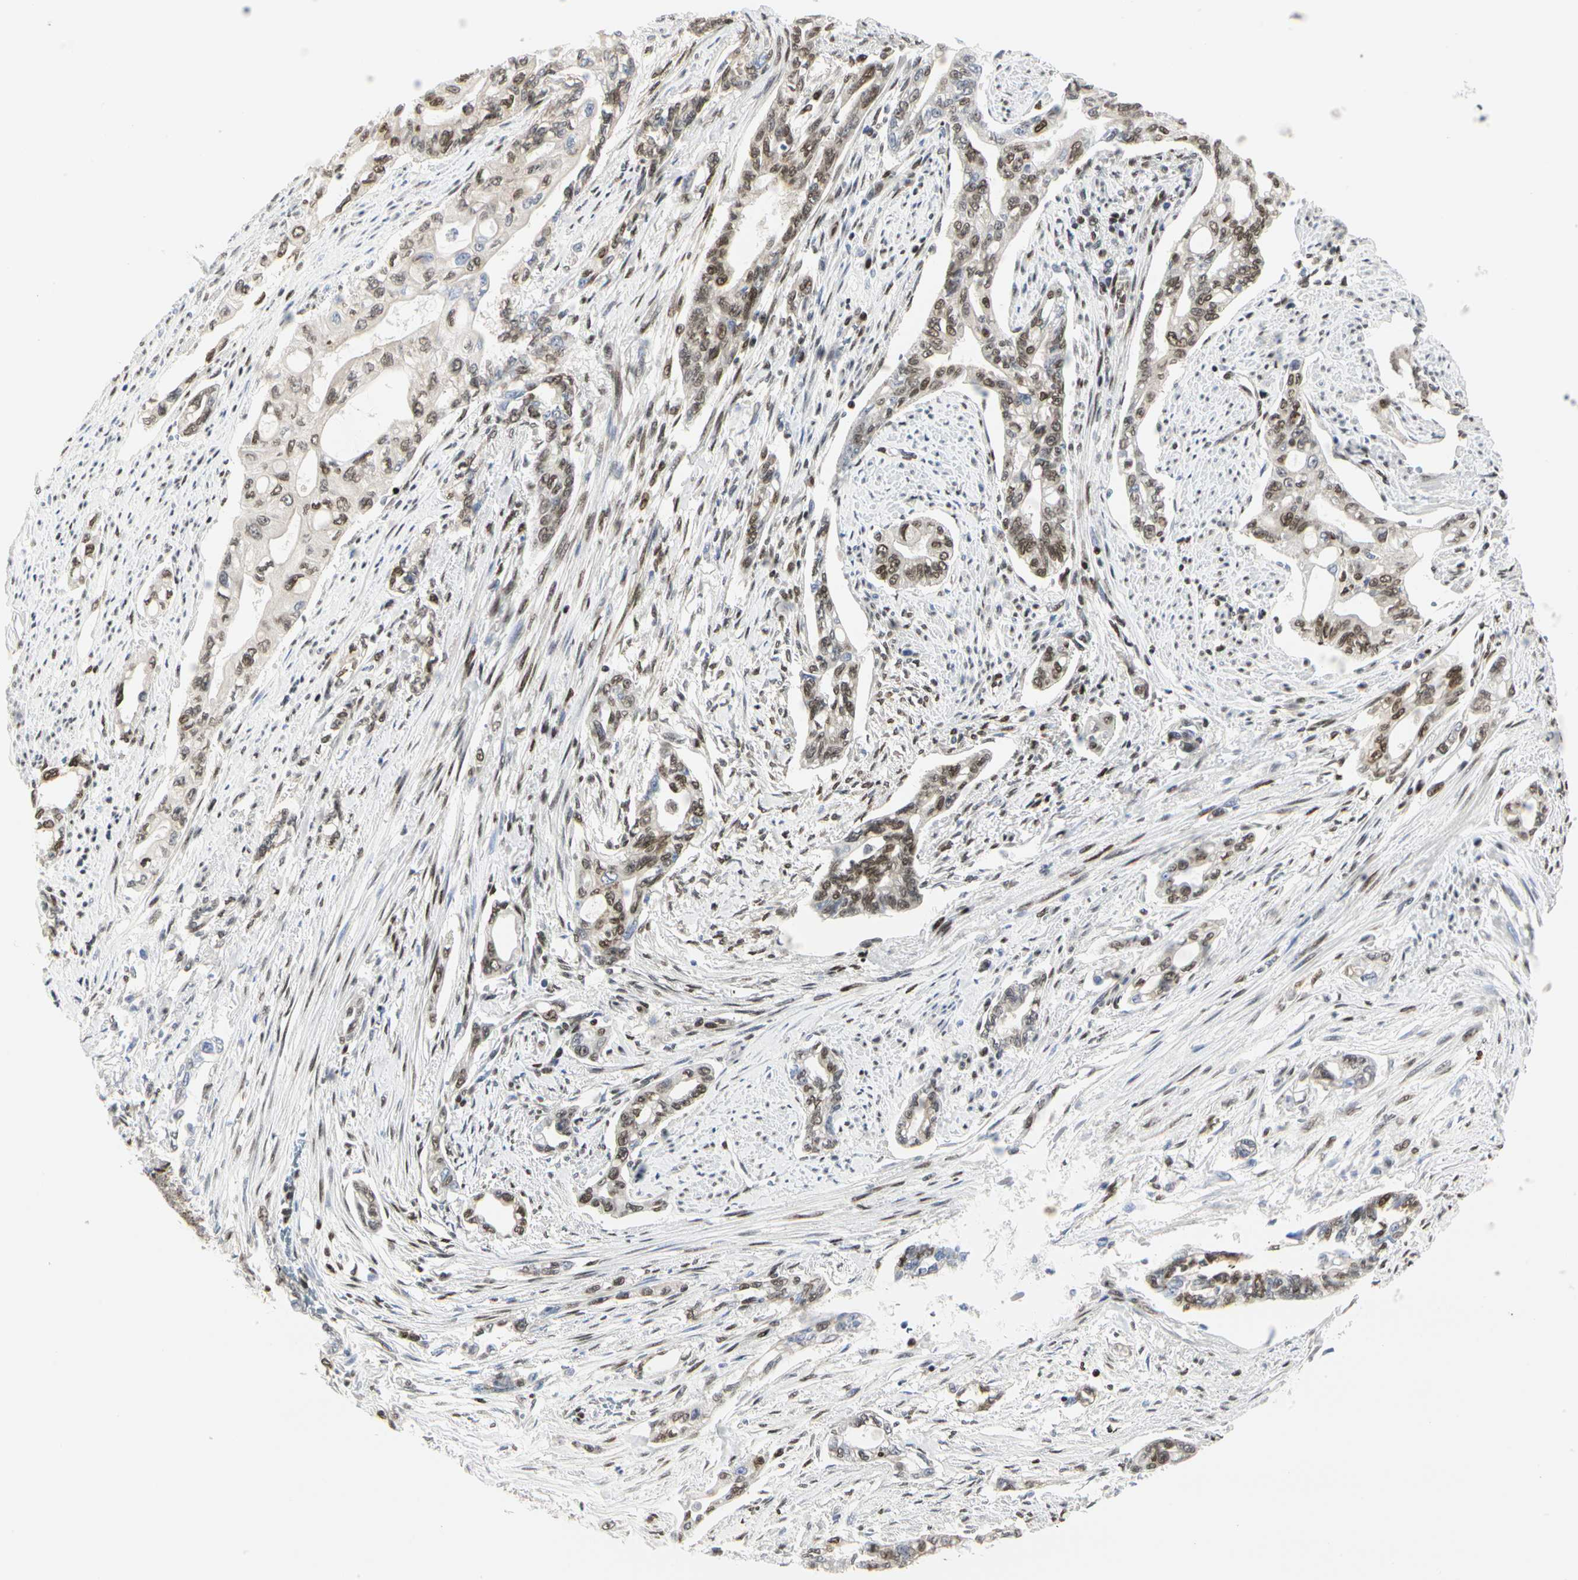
{"staining": {"intensity": "moderate", "quantity": "25%-75%", "location": "nuclear"}, "tissue": "pancreatic cancer", "cell_type": "Tumor cells", "image_type": "cancer", "snomed": [{"axis": "morphology", "description": "Normal tissue, NOS"}, {"axis": "topography", "description": "Pancreas"}], "caption": "Immunohistochemistry (IHC) micrograph of neoplastic tissue: human pancreatic cancer stained using immunohistochemistry shows medium levels of moderate protein expression localized specifically in the nuclear of tumor cells, appearing as a nuclear brown color.", "gene": "PRMT3", "patient": {"sex": "male", "age": 42}}